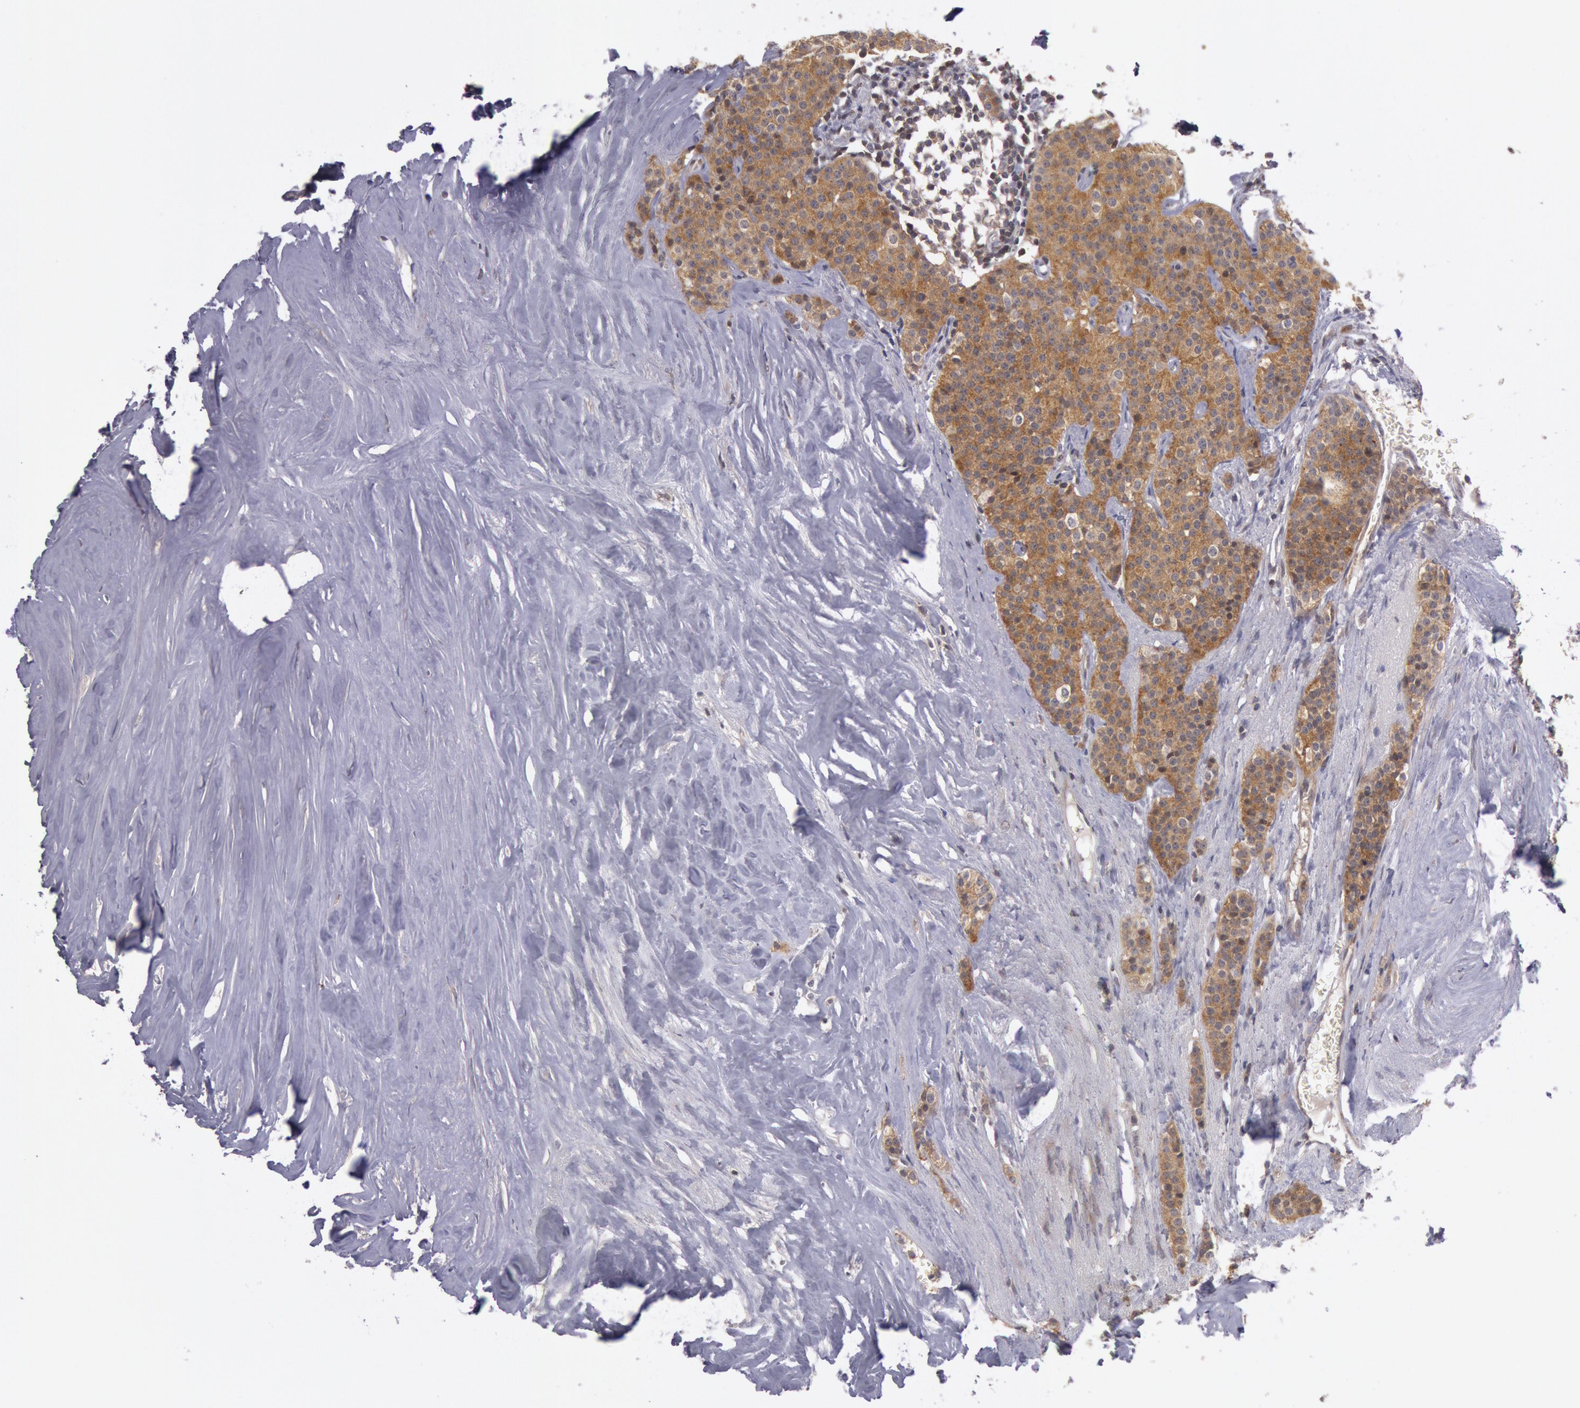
{"staining": {"intensity": "strong", "quantity": ">75%", "location": "cytoplasmic/membranous"}, "tissue": "carcinoid", "cell_type": "Tumor cells", "image_type": "cancer", "snomed": [{"axis": "morphology", "description": "Carcinoid, malignant, NOS"}, {"axis": "topography", "description": "Small intestine"}], "caption": "IHC photomicrograph of malignant carcinoid stained for a protein (brown), which reveals high levels of strong cytoplasmic/membranous expression in about >75% of tumor cells.", "gene": "TRIB2", "patient": {"sex": "male", "age": 63}}